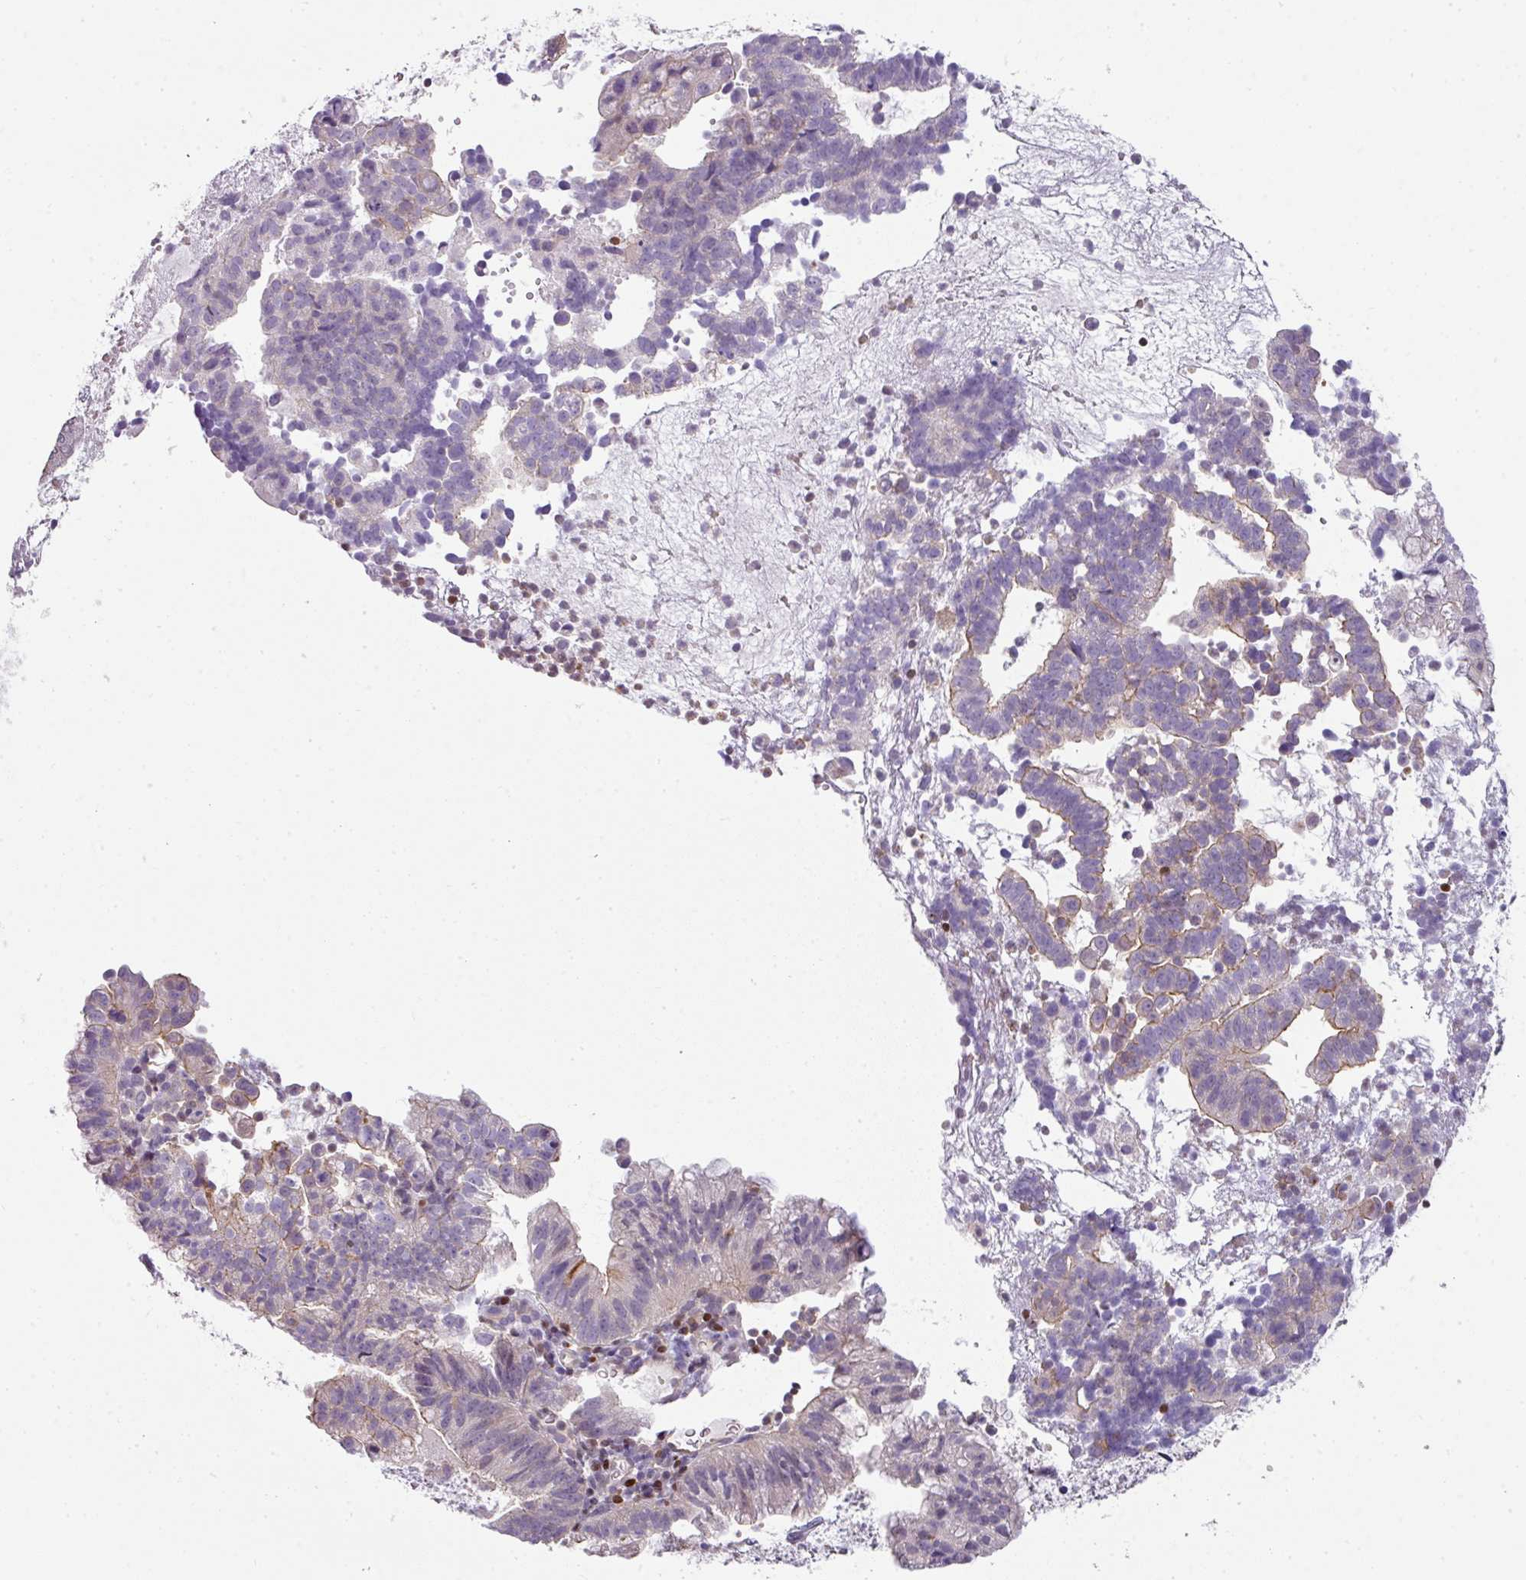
{"staining": {"intensity": "moderate", "quantity": "<25%", "location": "cytoplasmic/membranous"}, "tissue": "endometrial cancer", "cell_type": "Tumor cells", "image_type": "cancer", "snomed": [{"axis": "morphology", "description": "Adenocarcinoma, NOS"}, {"axis": "topography", "description": "Endometrium"}], "caption": "An immunohistochemistry (IHC) micrograph of neoplastic tissue is shown. Protein staining in brown shows moderate cytoplasmic/membranous positivity in adenocarcinoma (endometrial) within tumor cells.", "gene": "STAT5A", "patient": {"sex": "female", "age": 76}}